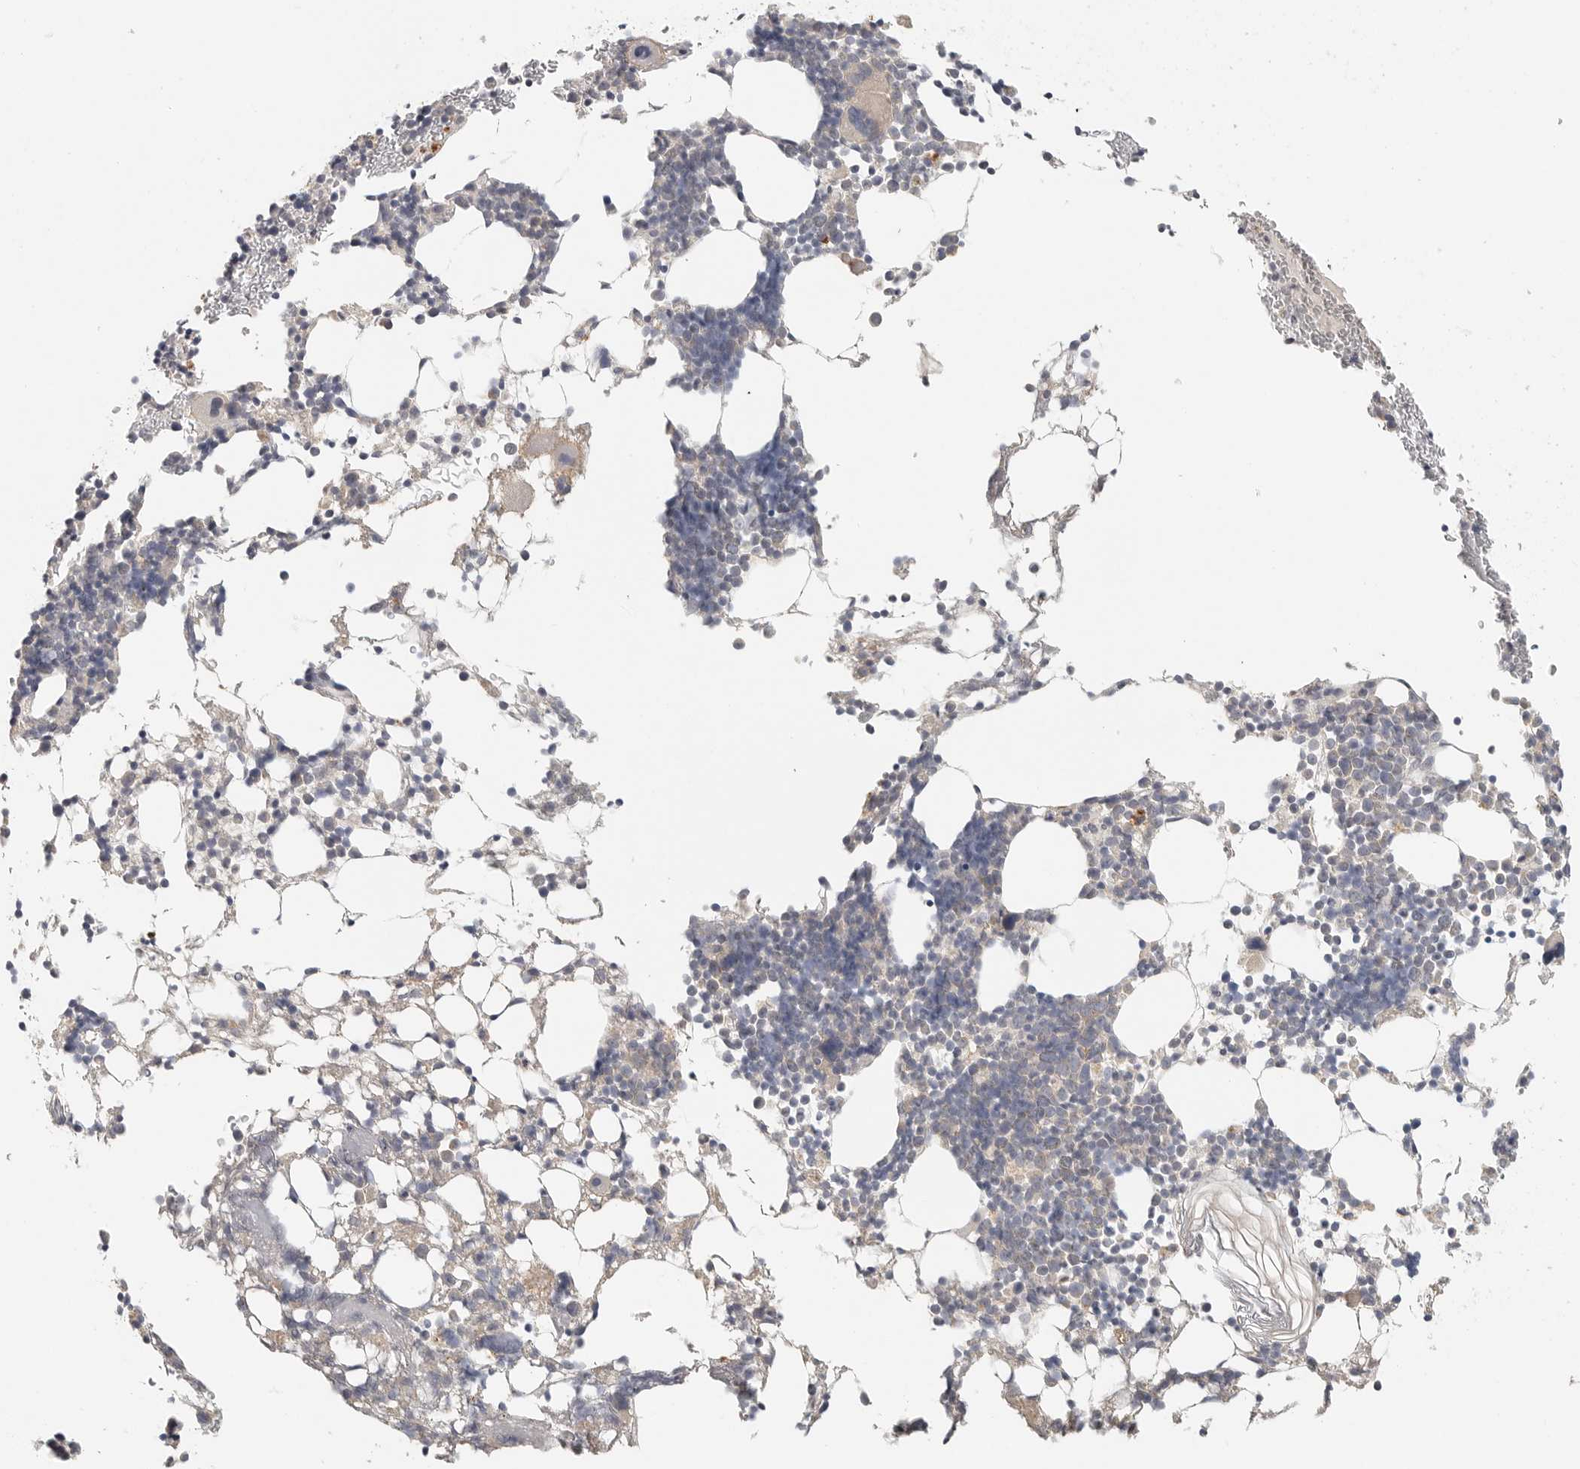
{"staining": {"intensity": "weak", "quantity": "<25%", "location": "cytoplasmic/membranous"}, "tissue": "bone marrow", "cell_type": "Hematopoietic cells", "image_type": "normal", "snomed": [{"axis": "morphology", "description": "Normal tissue, NOS"}, {"axis": "morphology", "description": "Inflammation, NOS"}, {"axis": "topography", "description": "Bone marrow"}], "caption": "DAB immunohistochemical staining of normal human bone marrow shows no significant positivity in hematopoietic cells.", "gene": "HDAC6", "patient": {"sex": "male", "age": 44}}